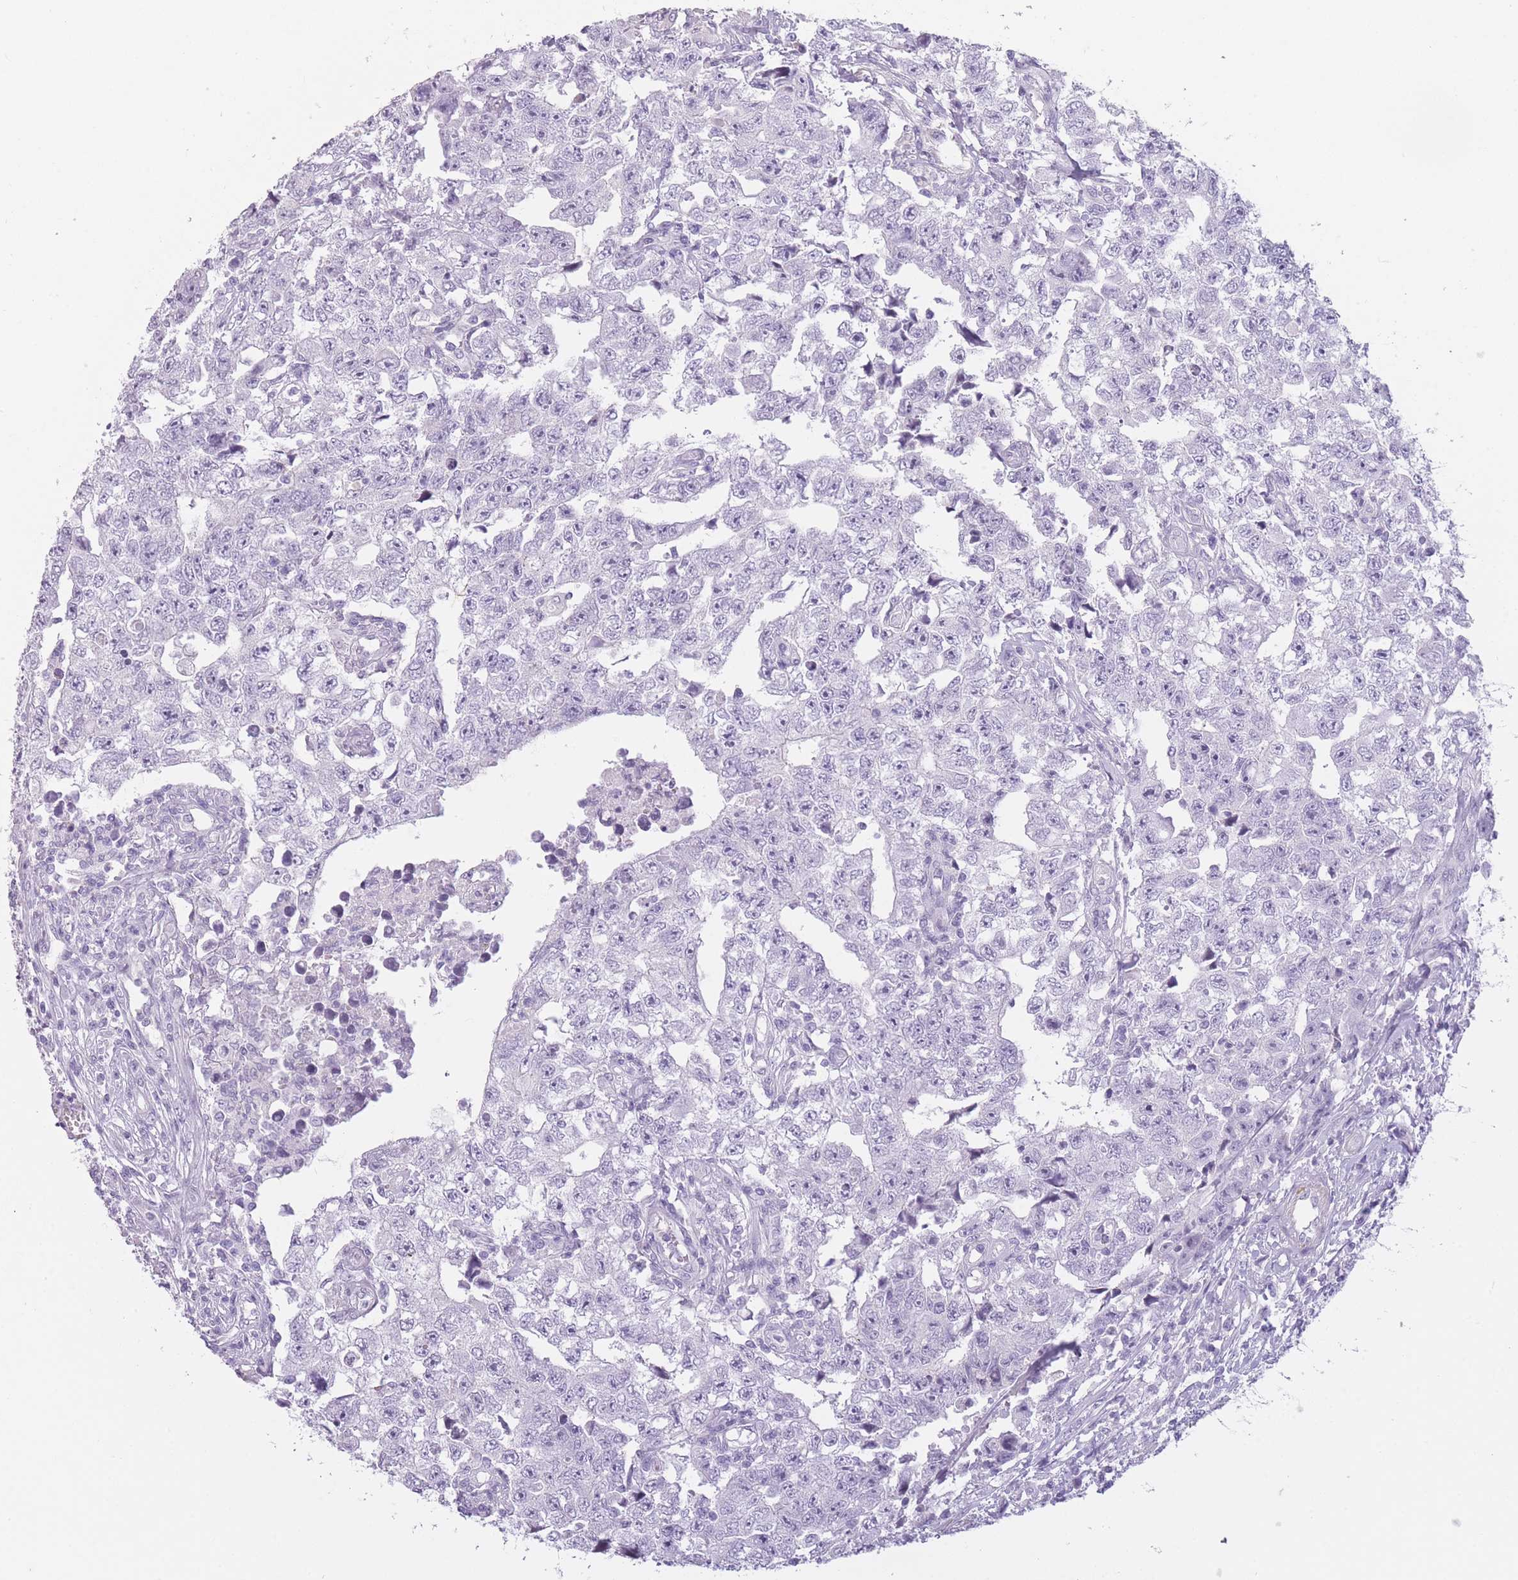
{"staining": {"intensity": "negative", "quantity": "none", "location": "none"}, "tissue": "testis cancer", "cell_type": "Tumor cells", "image_type": "cancer", "snomed": [{"axis": "morphology", "description": "Carcinoma, Embryonal, NOS"}, {"axis": "topography", "description": "Testis"}], "caption": "Tumor cells are negative for protein expression in human embryonal carcinoma (testis). The staining was performed using DAB (3,3'-diaminobenzidine) to visualize the protein expression in brown, while the nuclei were stained in blue with hematoxylin (Magnification: 20x).", "gene": "TMEM236", "patient": {"sex": "male", "age": 25}}